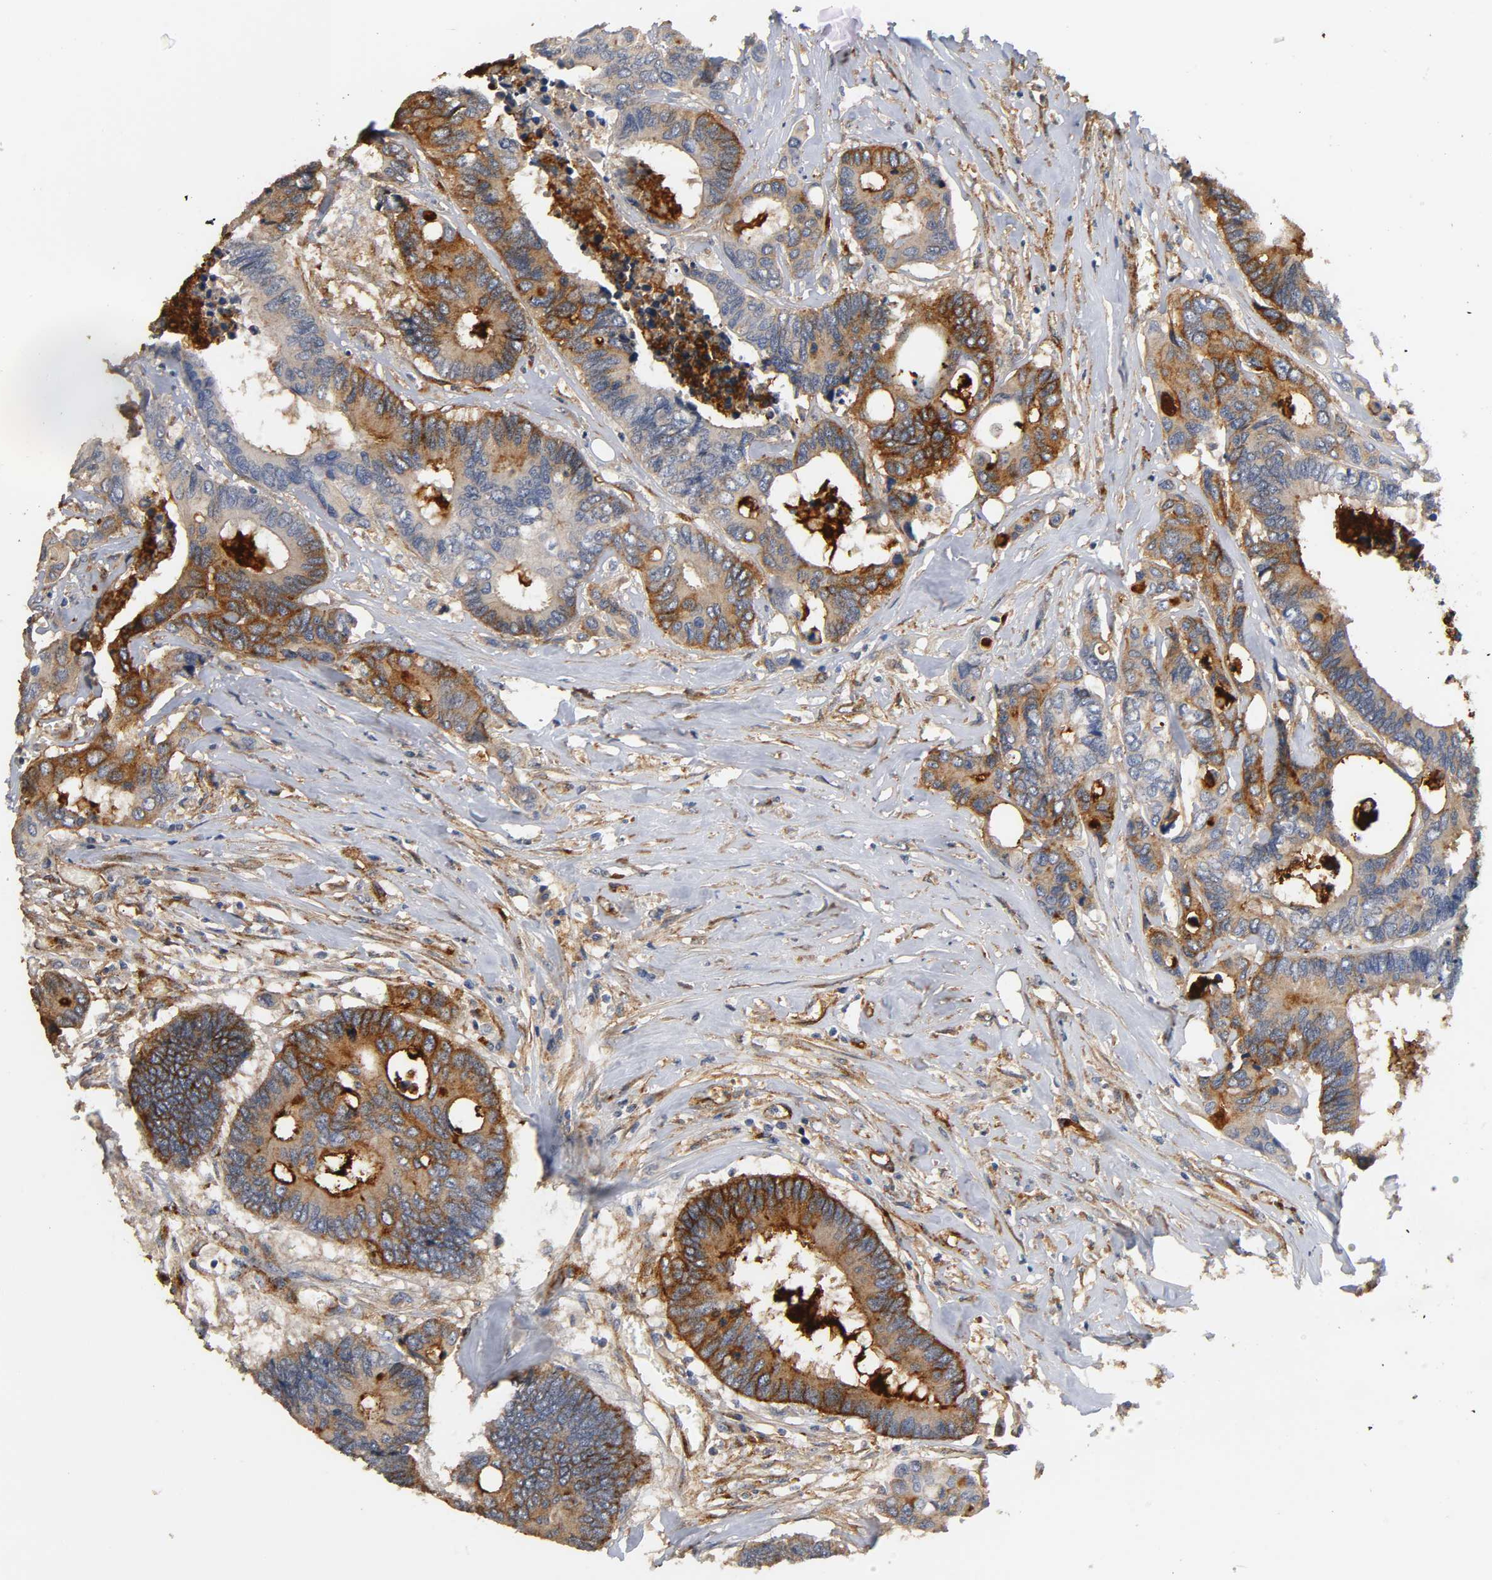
{"staining": {"intensity": "strong", "quantity": "25%-75%", "location": "cytoplasmic/membranous"}, "tissue": "colorectal cancer", "cell_type": "Tumor cells", "image_type": "cancer", "snomed": [{"axis": "morphology", "description": "Adenocarcinoma, NOS"}, {"axis": "topography", "description": "Rectum"}], "caption": "This is a photomicrograph of immunohistochemistry staining of adenocarcinoma (colorectal), which shows strong expression in the cytoplasmic/membranous of tumor cells.", "gene": "IFITM3", "patient": {"sex": "male", "age": 55}}